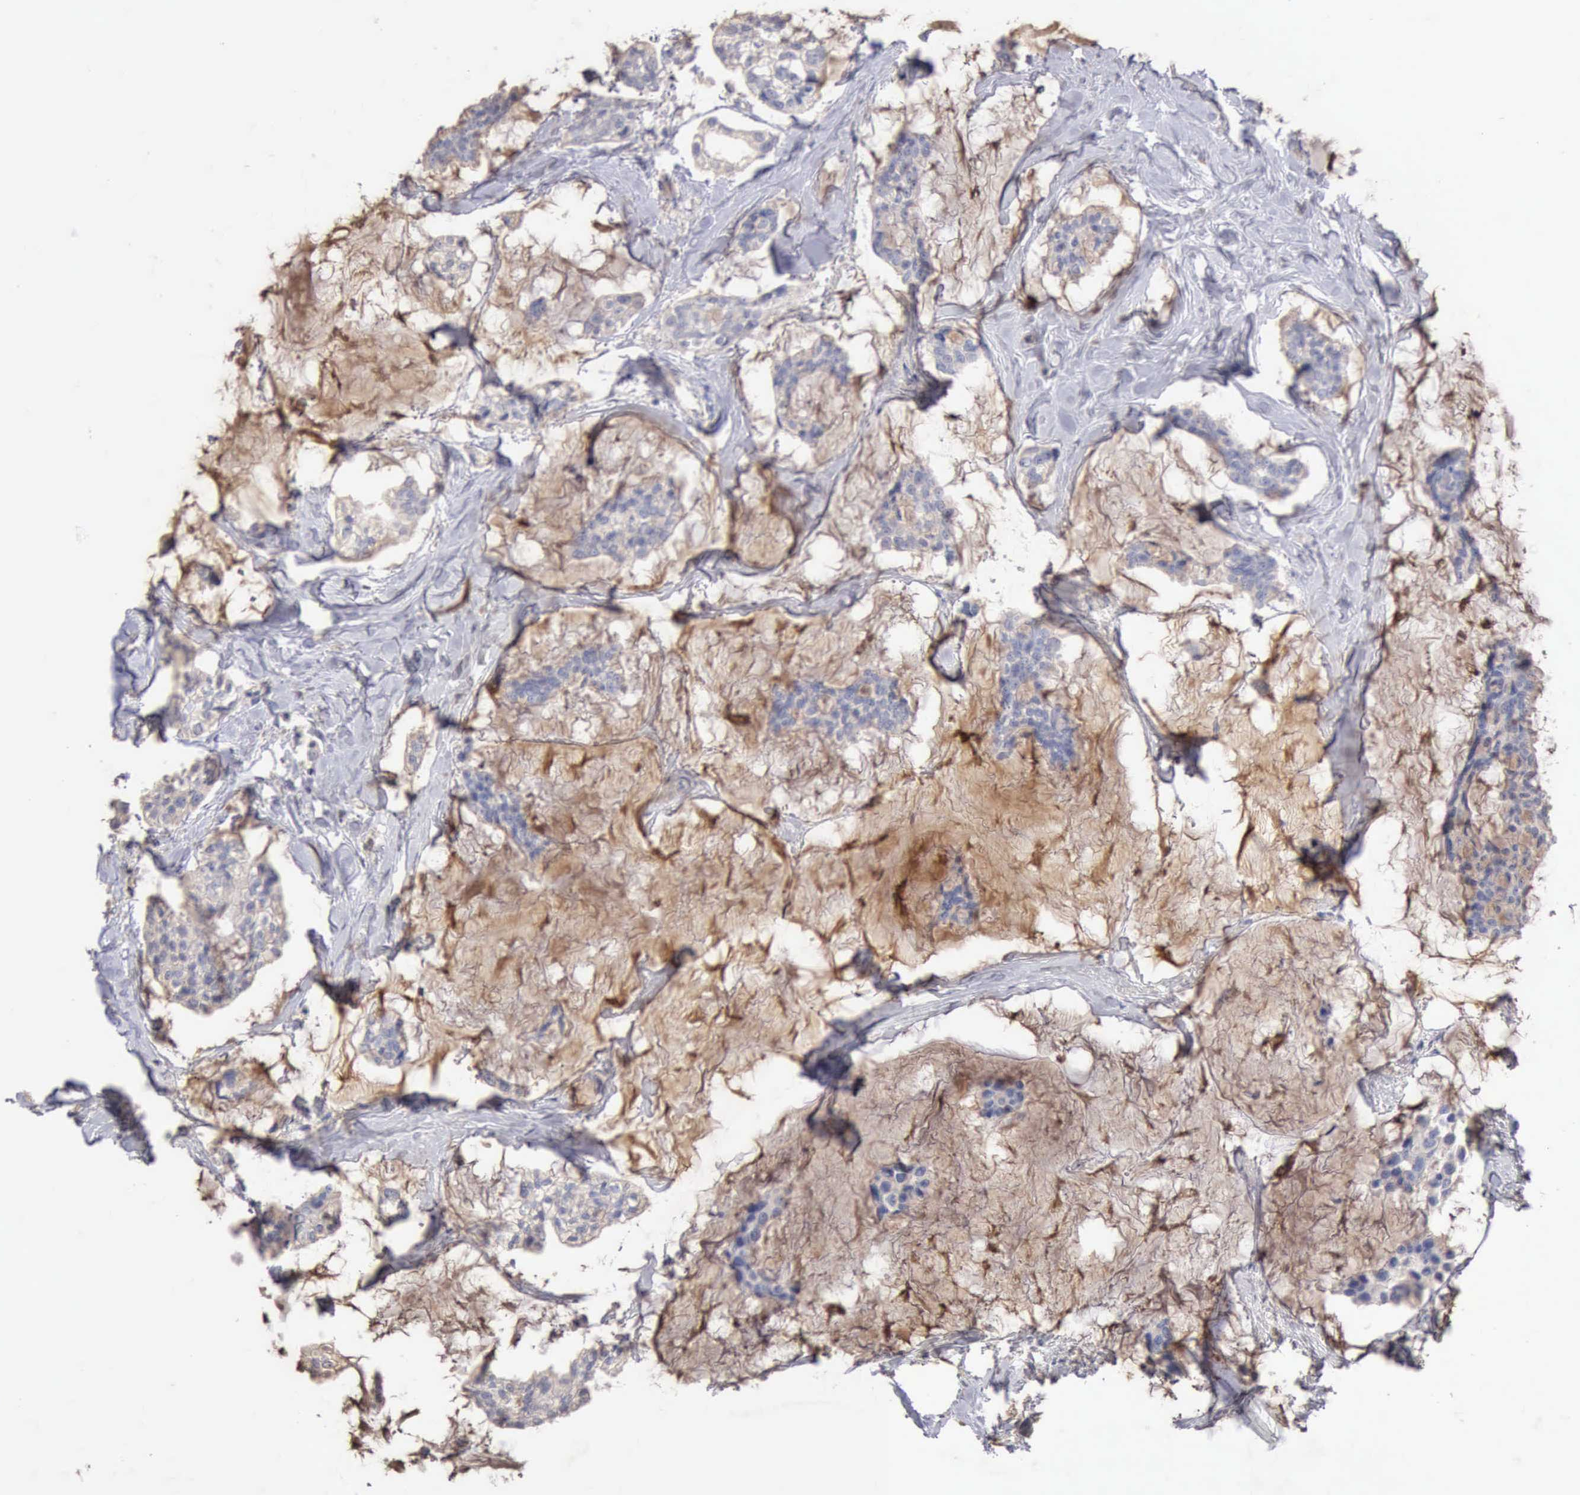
{"staining": {"intensity": "negative", "quantity": "none", "location": "none"}, "tissue": "breast cancer", "cell_type": "Tumor cells", "image_type": "cancer", "snomed": [{"axis": "morphology", "description": "Duct carcinoma"}, {"axis": "topography", "description": "Breast"}], "caption": "Immunohistochemical staining of human breast cancer exhibits no significant expression in tumor cells.", "gene": "KRT6B", "patient": {"sex": "female", "age": 93}}